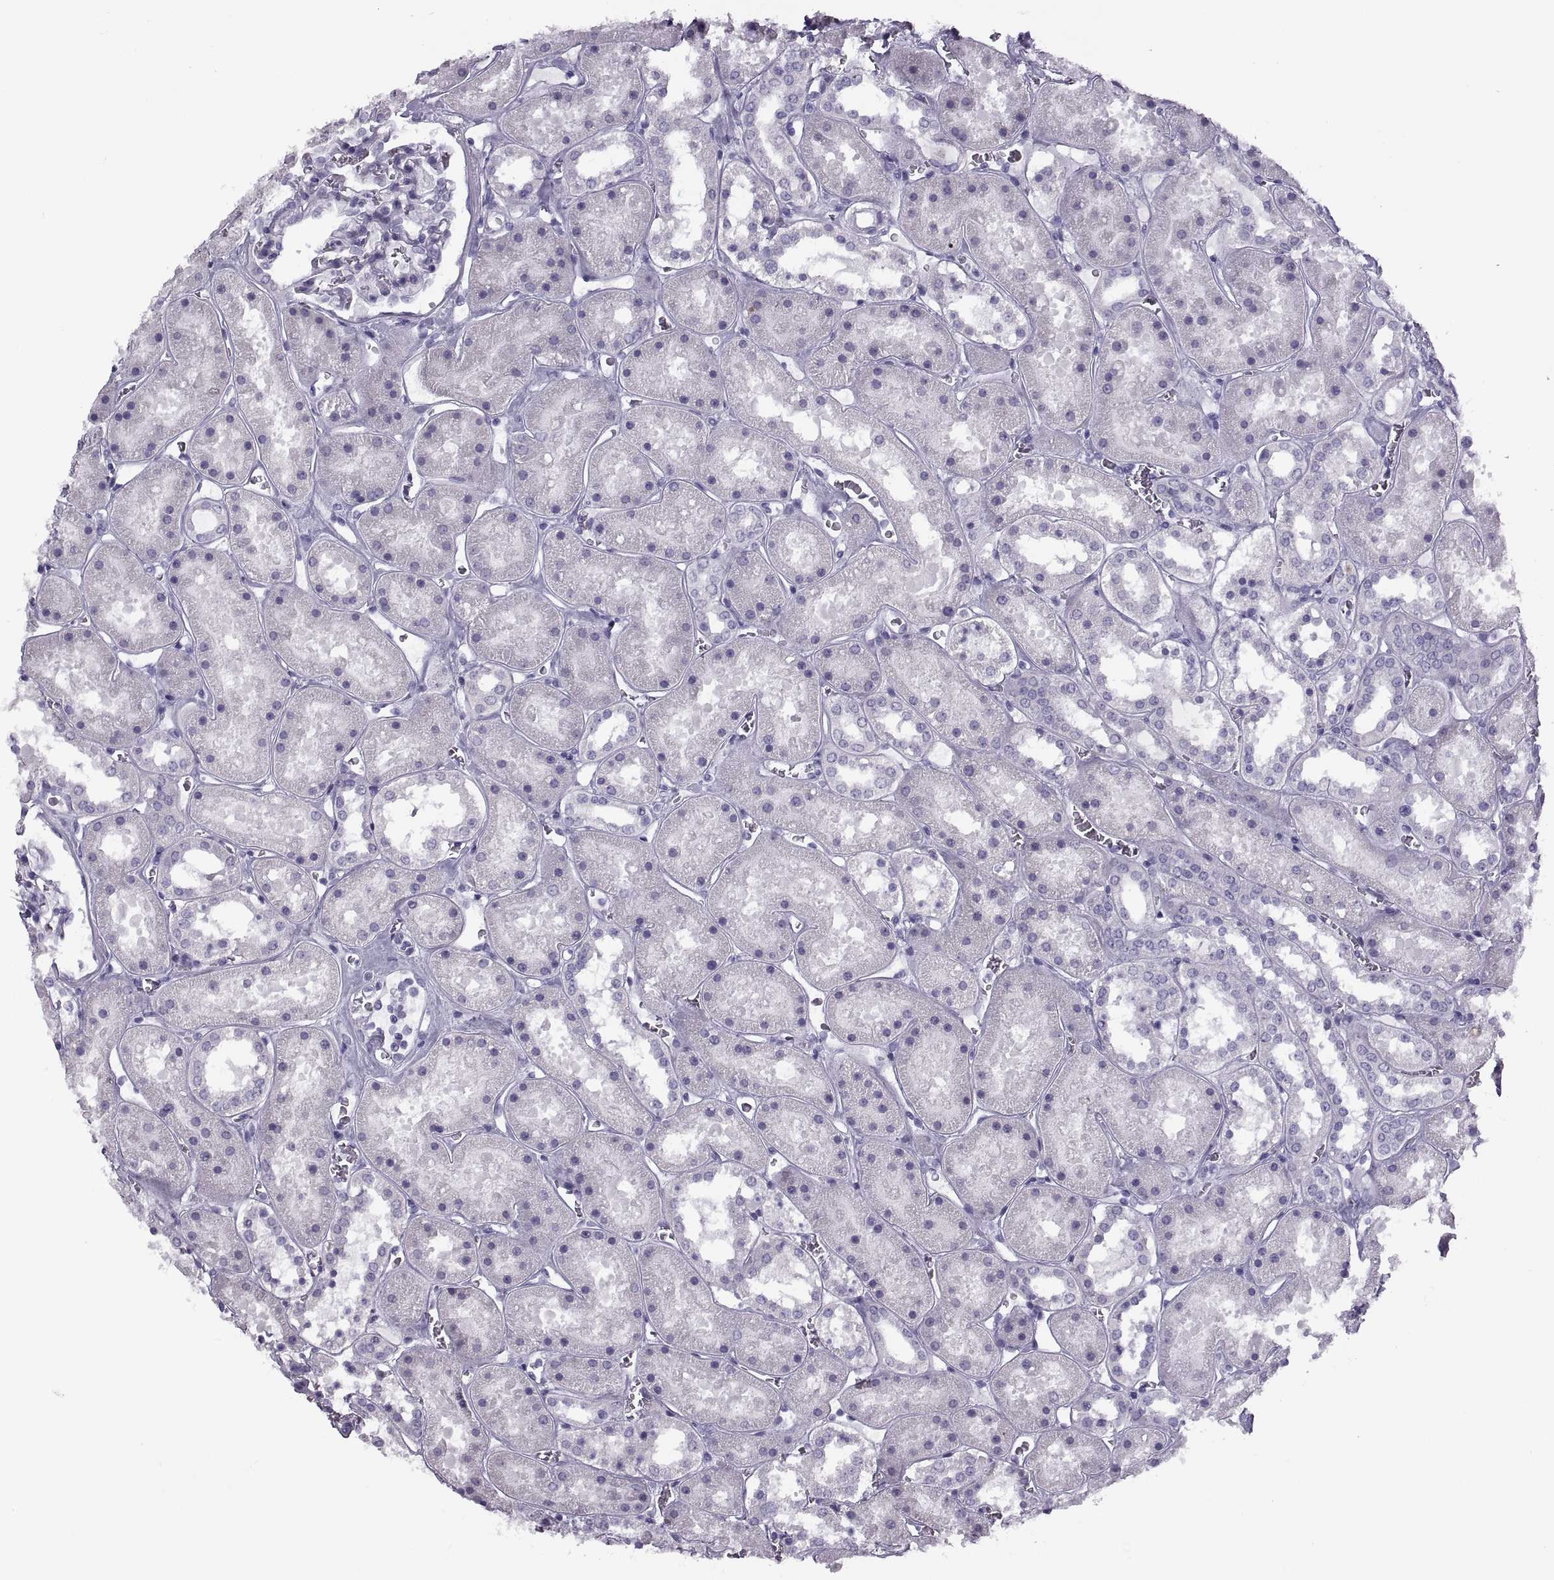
{"staining": {"intensity": "negative", "quantity": "none", "location": "none"}, "tissue": "kidney", "cell_type": "Cells in glomeruli", "image_type": "normal", "snomed": [{"axis": "morphology", "description": "Normal tissue, NOS"}, {"axis": "topography", "description": "Kidney"}], "caption": "Immunohistochemistry micrograph of unremarkable human kidney stained for a protein (brown), which reveals no expression in cells in glomeruli.", "gene": "RLBP1", "patient": {"sex": "female", "age": 41}}